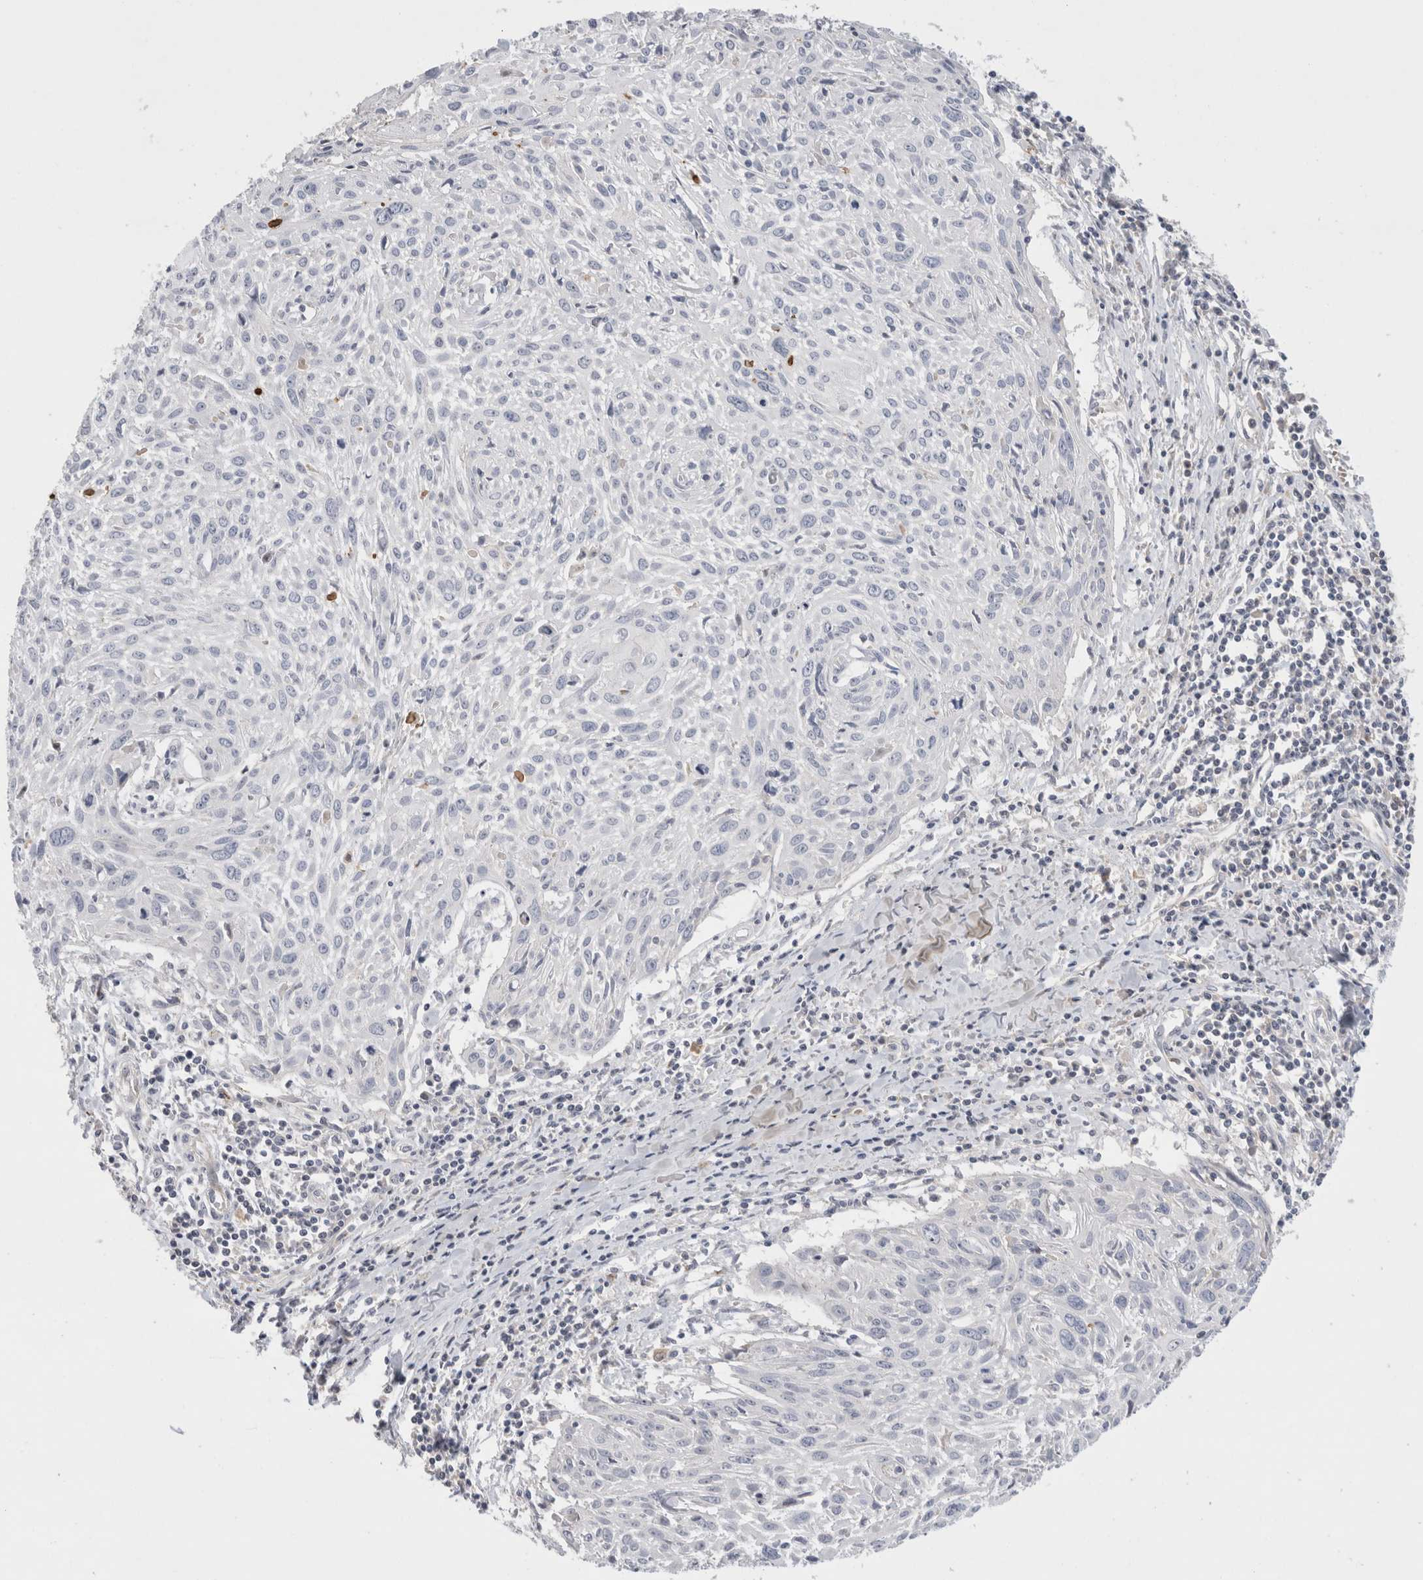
{"staining": {"intensity": "negative", "quantity": "none", "location": "none"}, "tissue": "cervical cancer", "cell_type": "Tumor cells", "image_type": "cancer", "snomed": [{"axis": "morphology", "description": "Squamous cell carcinoma, NOS"}, {"axis": "topography", "description": "Cervix"}], "caption": "Tumor cells show no significant staining in cervical cancer (squamous cell carcinoma). (DAB (3,3'-diaminobenzidine) immunohistochemistry (IHC) visualized using brightfield microscopy, high magnification).", "gene": "ECHDC2", "patient": {"sex": "female", "age": 51}}